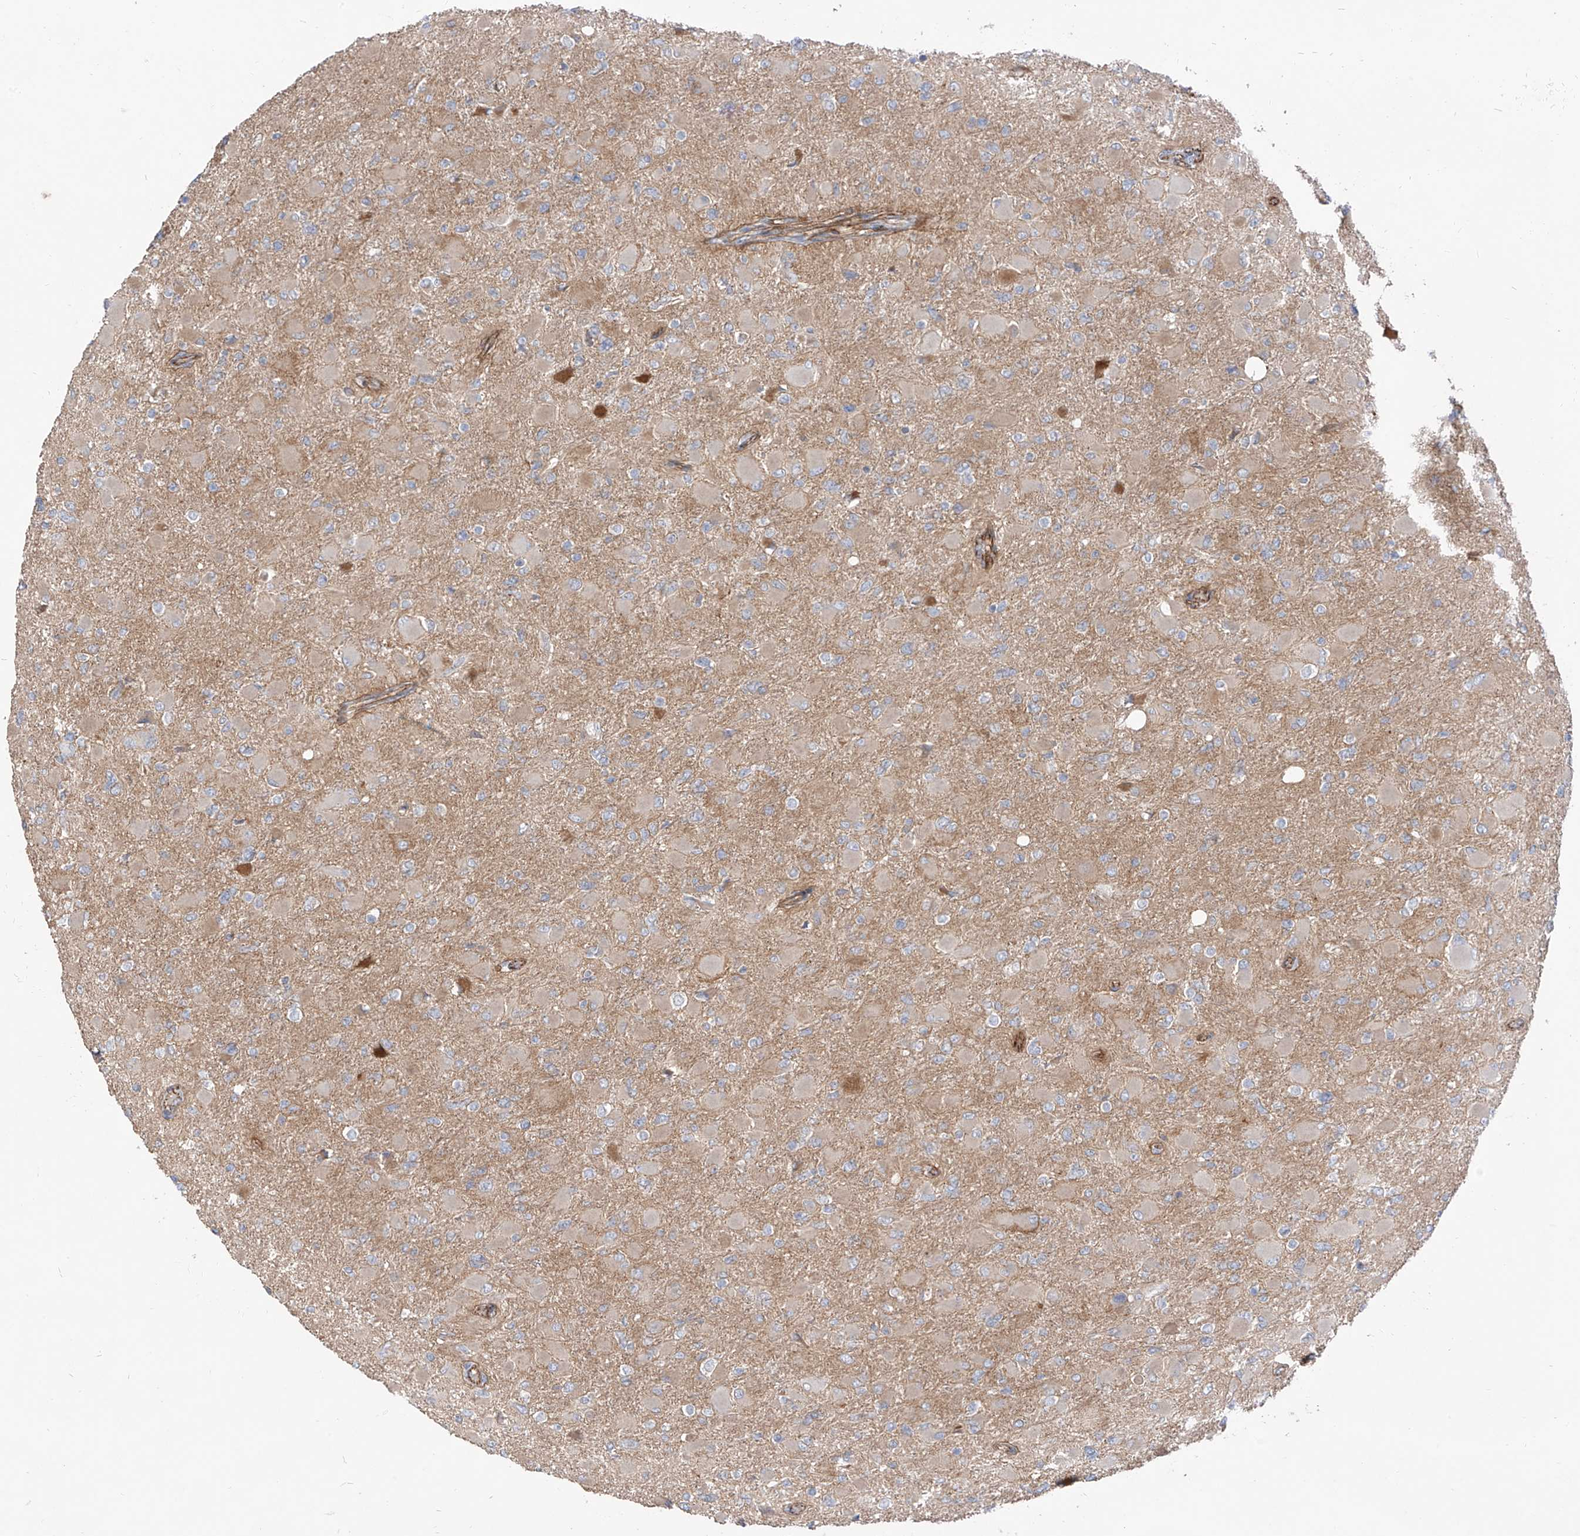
{"staining": {"intensity": "weak", "quantity": "<25%", "location": "cytoplasmic/membranous"}, "tissue": "glioma", "cell_type": "Tumor cells", "image_type": "cancer", "snomed": [{"axis": "morphology", "description": "Glioma, malignant, High grade"}, {"axis": "topography", "description": "Cerebral cortex"}], "caption": "Immunohistochemistry histopathology image of neoplastic tissue: human malignant glioma (high-grade) stained with DAB shows no significant protein positivity in tumor cells. The staining is performed using DAB brown chromogen with nuclei counter-stained in using hematoxylin.", "gene": "EPHX4", "patient": {"sex": "female", "age": 36}}